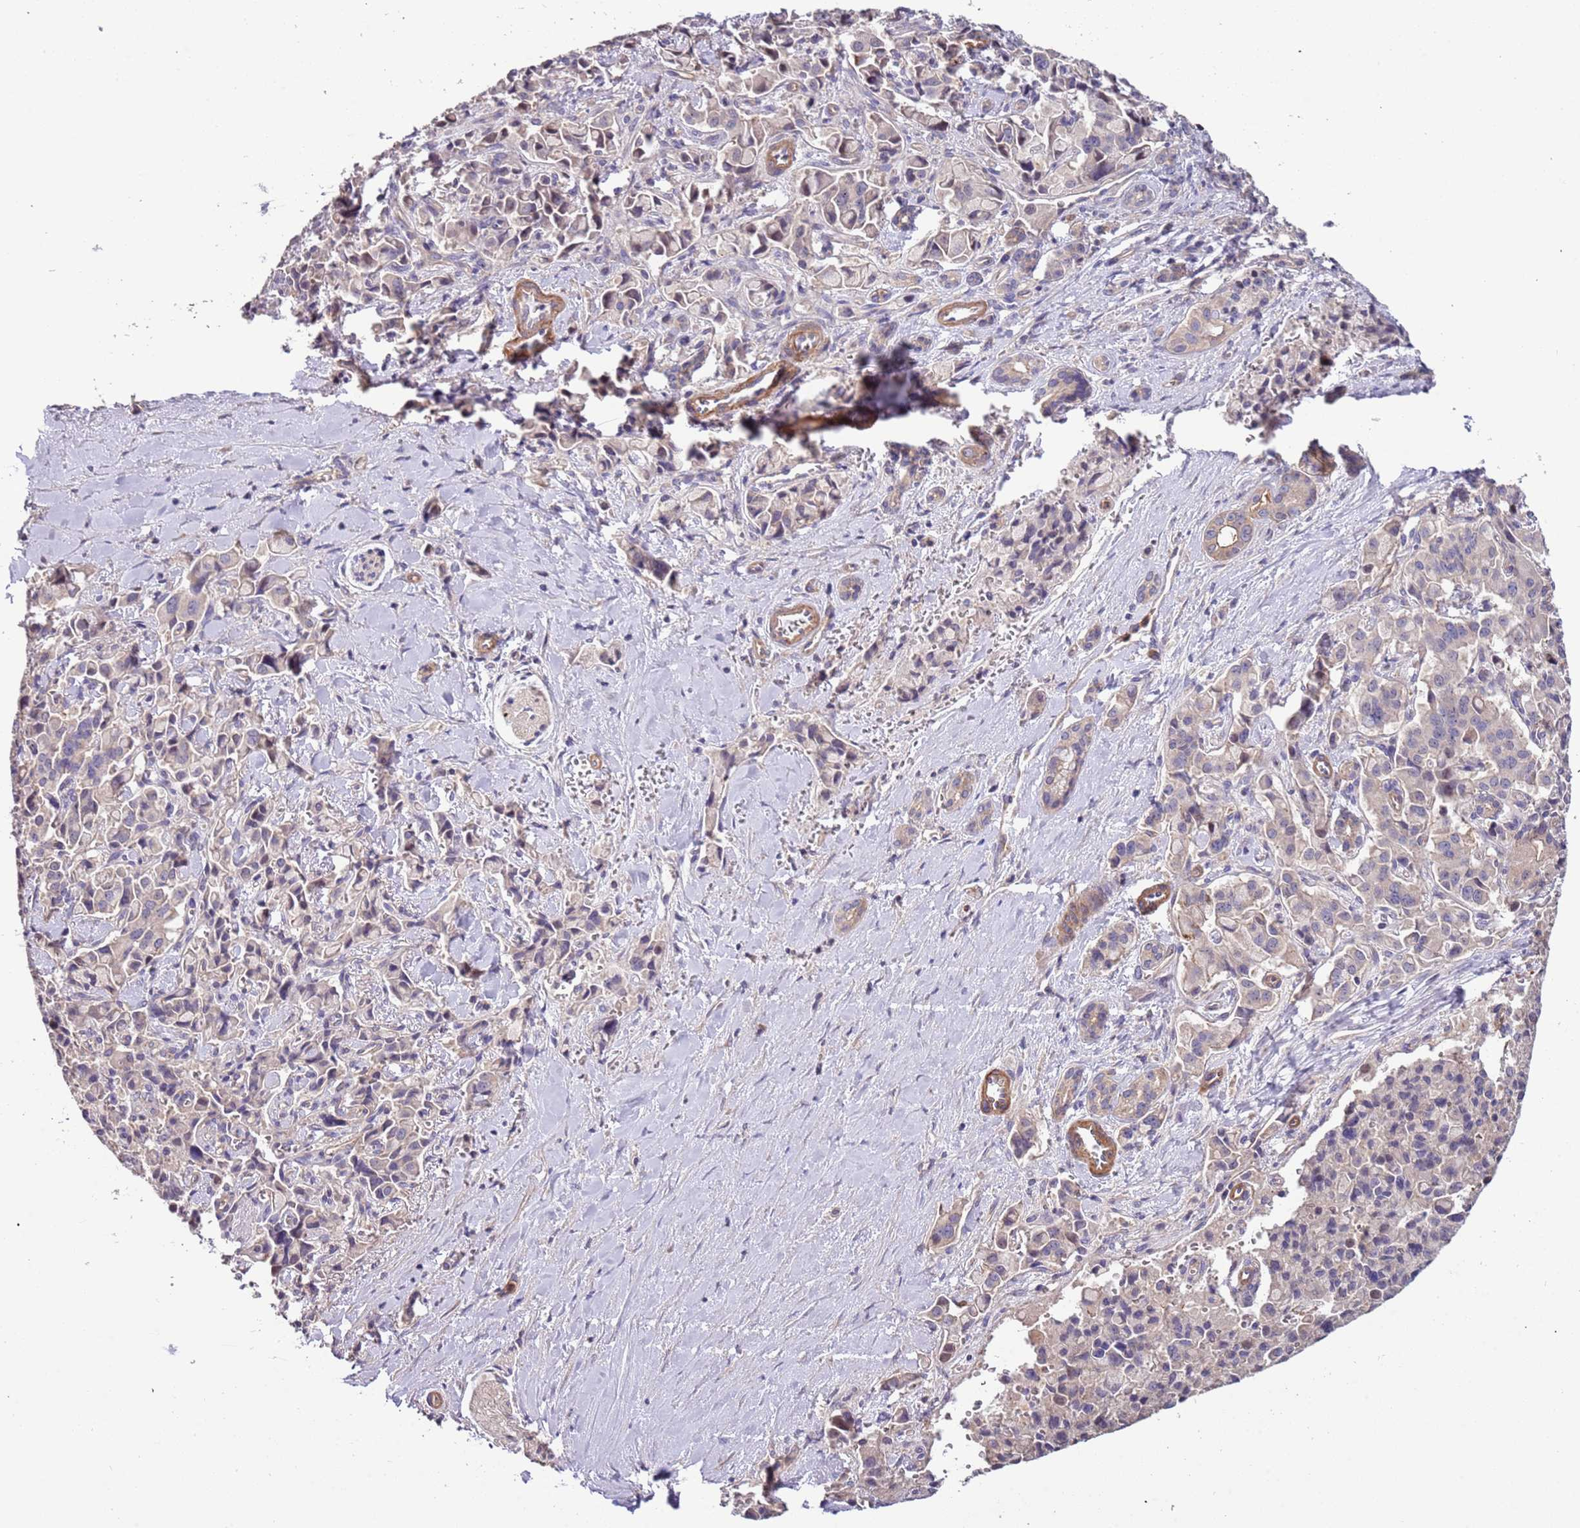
{"staining": {"intensity": "negative", "quantity": "none", "location": "none"}, "tissue": "pancreatic cancer", "cell_type": "Tumor cells", "image_type": "cancer", "snomed": [{"axis": "morphology", "description": "Adenocarcinoma, NOS"}, {"axis": "topography", "description": "Pancreas"}], "caption": "An immunohistochemistry micrograph of adenocarcinoma (pancreatic) is shown. There is no staining in tumor cells of adenocarcinoma (pancreatic).", "gene": "LAMB4", "patient": {"sex": "male", "age": 65}}